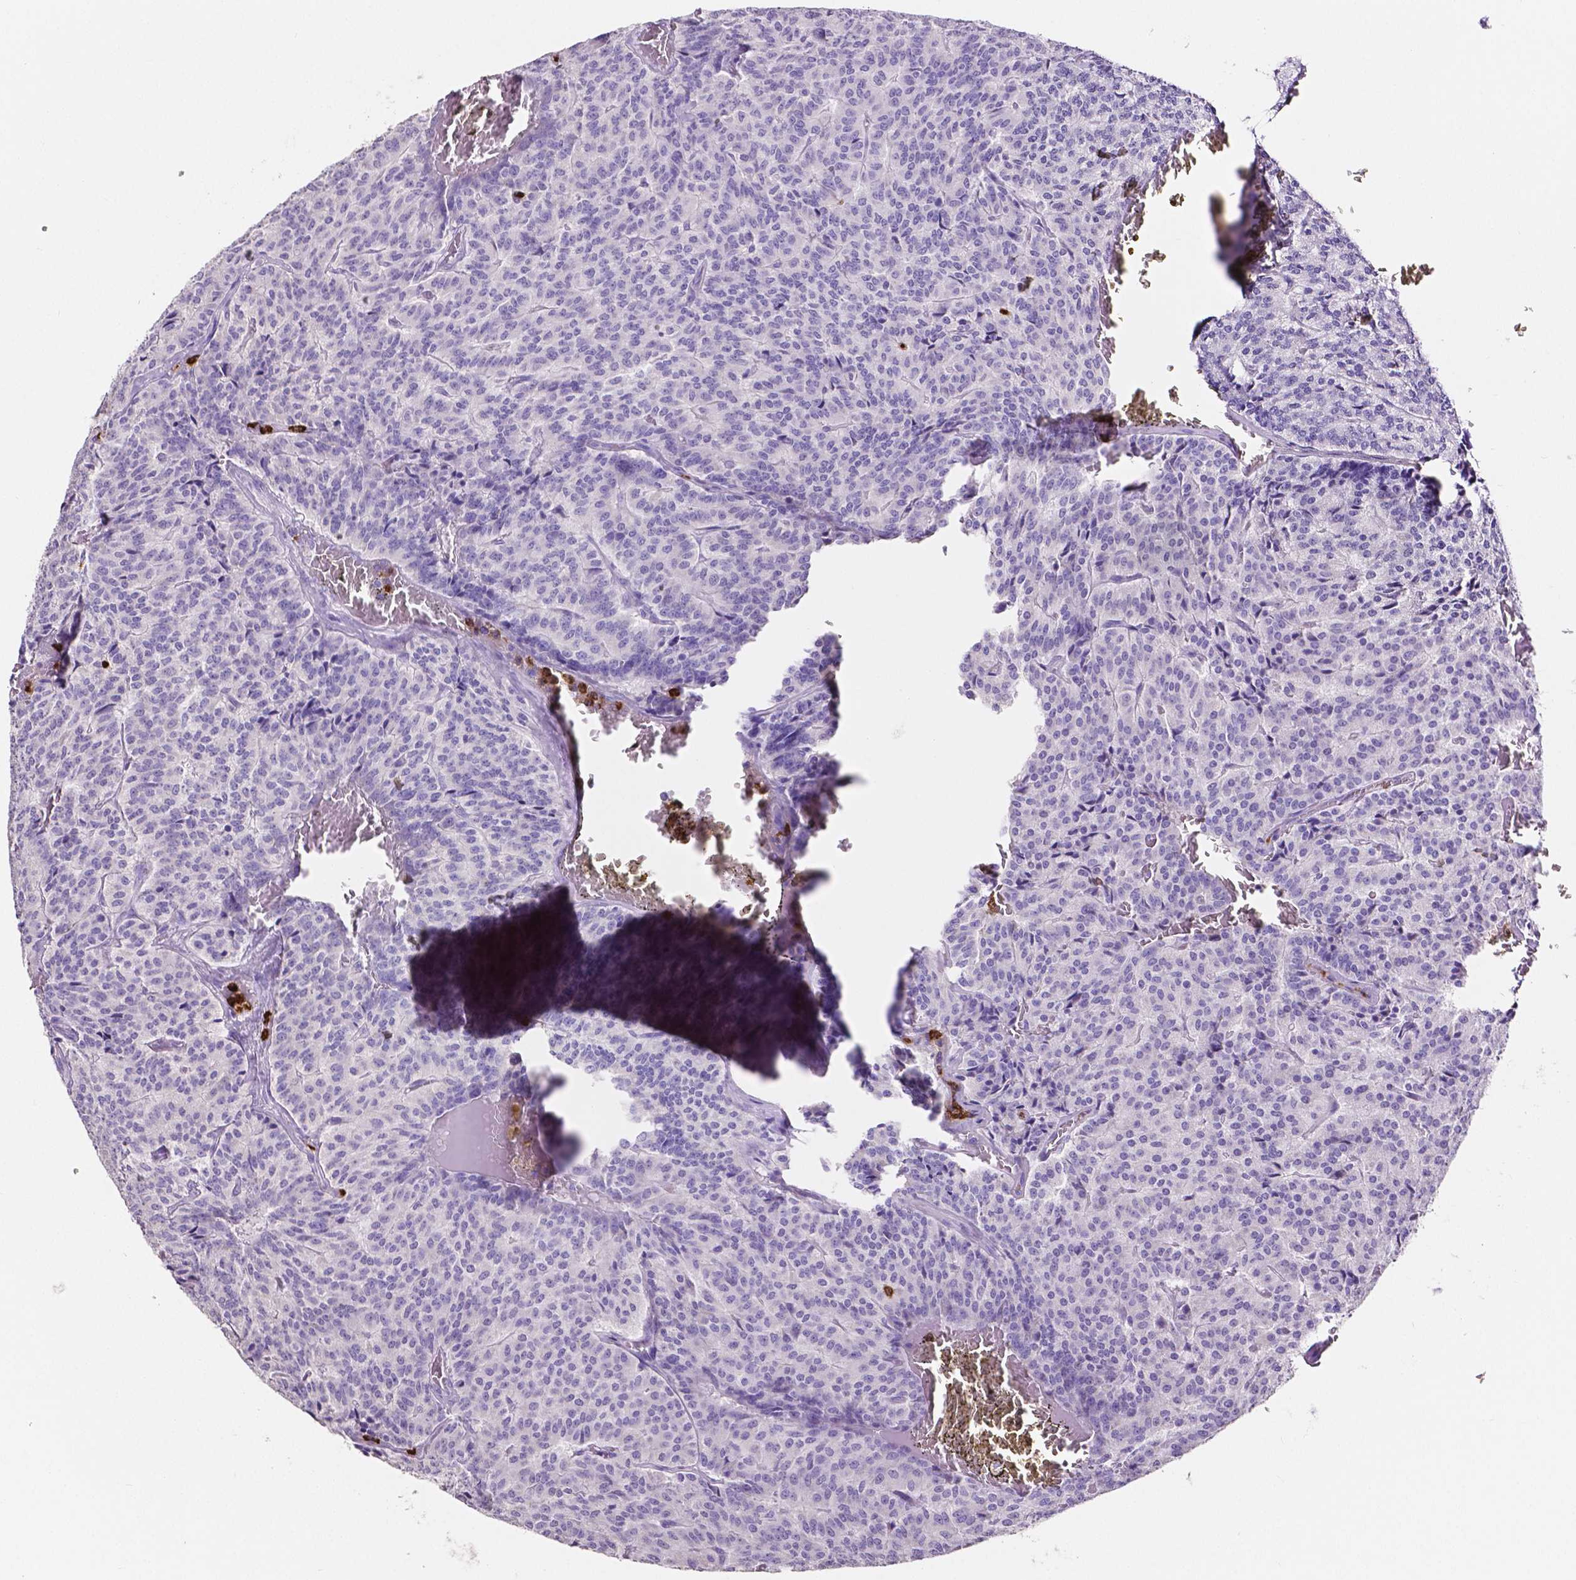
{"staining": {"intensity": "negative", "quantity": "none", "location": "none"}, "tissue": "carcinoid", "cell_type": "Tumor cells", "image_type": "cancer", "snomed": [{"axis": "morphology", "description": "Carcinoid, malignant, NOS"}, {"axis": "topography", "description": "Lung"}], "caption": "A photomicrograph of human carcinoid is negative for staining in tumor cells.", "gene": "MMP9", "patient": {"sex": "male", "age": 70}}